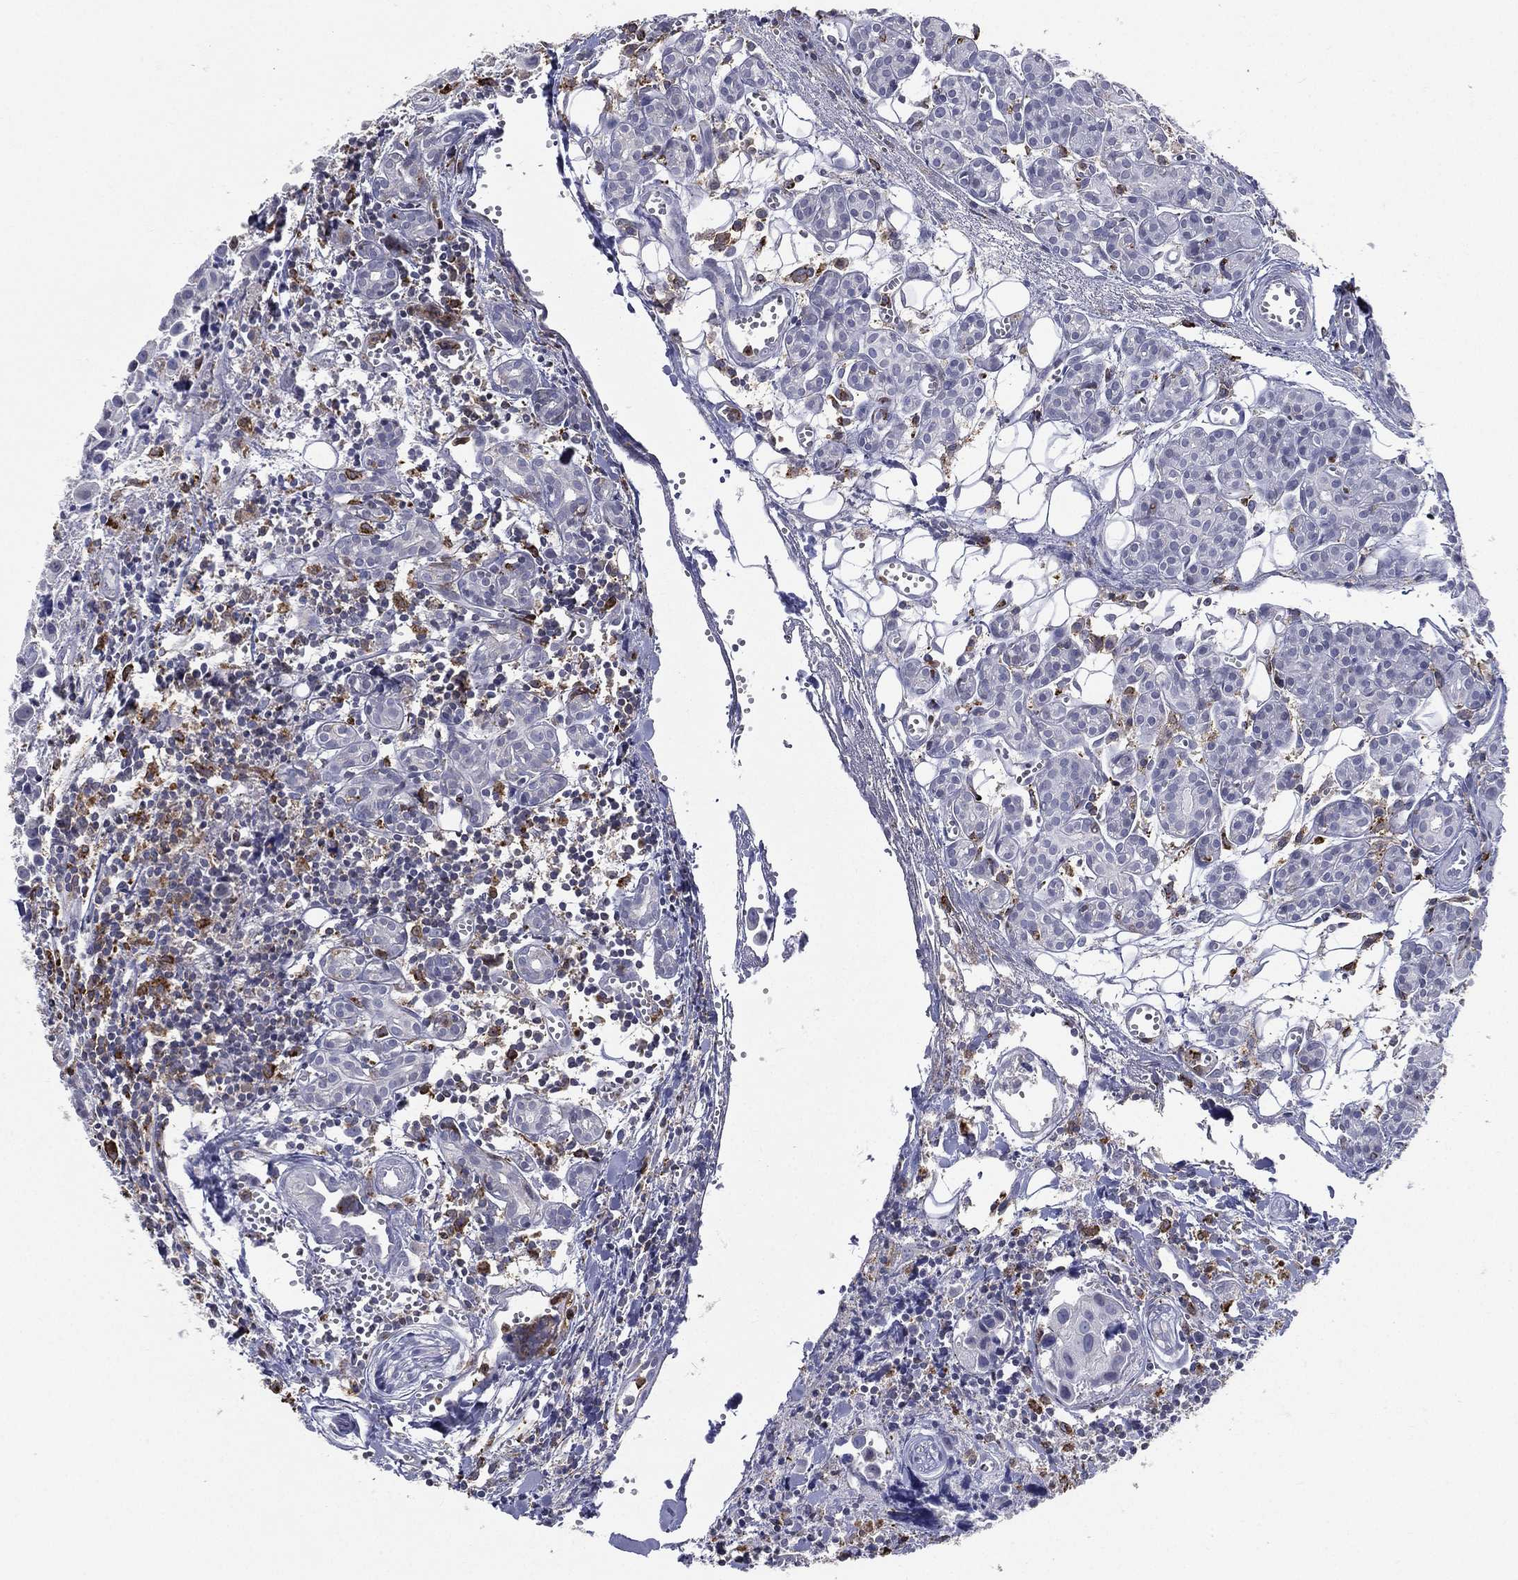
{"staining": {"intensity": "negative", "quantity": "none", "location": "none"}, "tissue": "head and neck cancer", "cell_type": "Tumor cells", "image_type": "cancer", "snomed": [{"axis": "morphology", "description": "Adenocarcinoma, NOS"}, {"axis": "topography", "description": "Head-Neck"}], "caption": "High power microscopy histopathology image of an IHC photomicrograph of adenocarcinoma (head and neck), revealing no significant expression in tumor cells.", "gene": "EVI2B", "patient": {"sex": "male", "age": 76}}